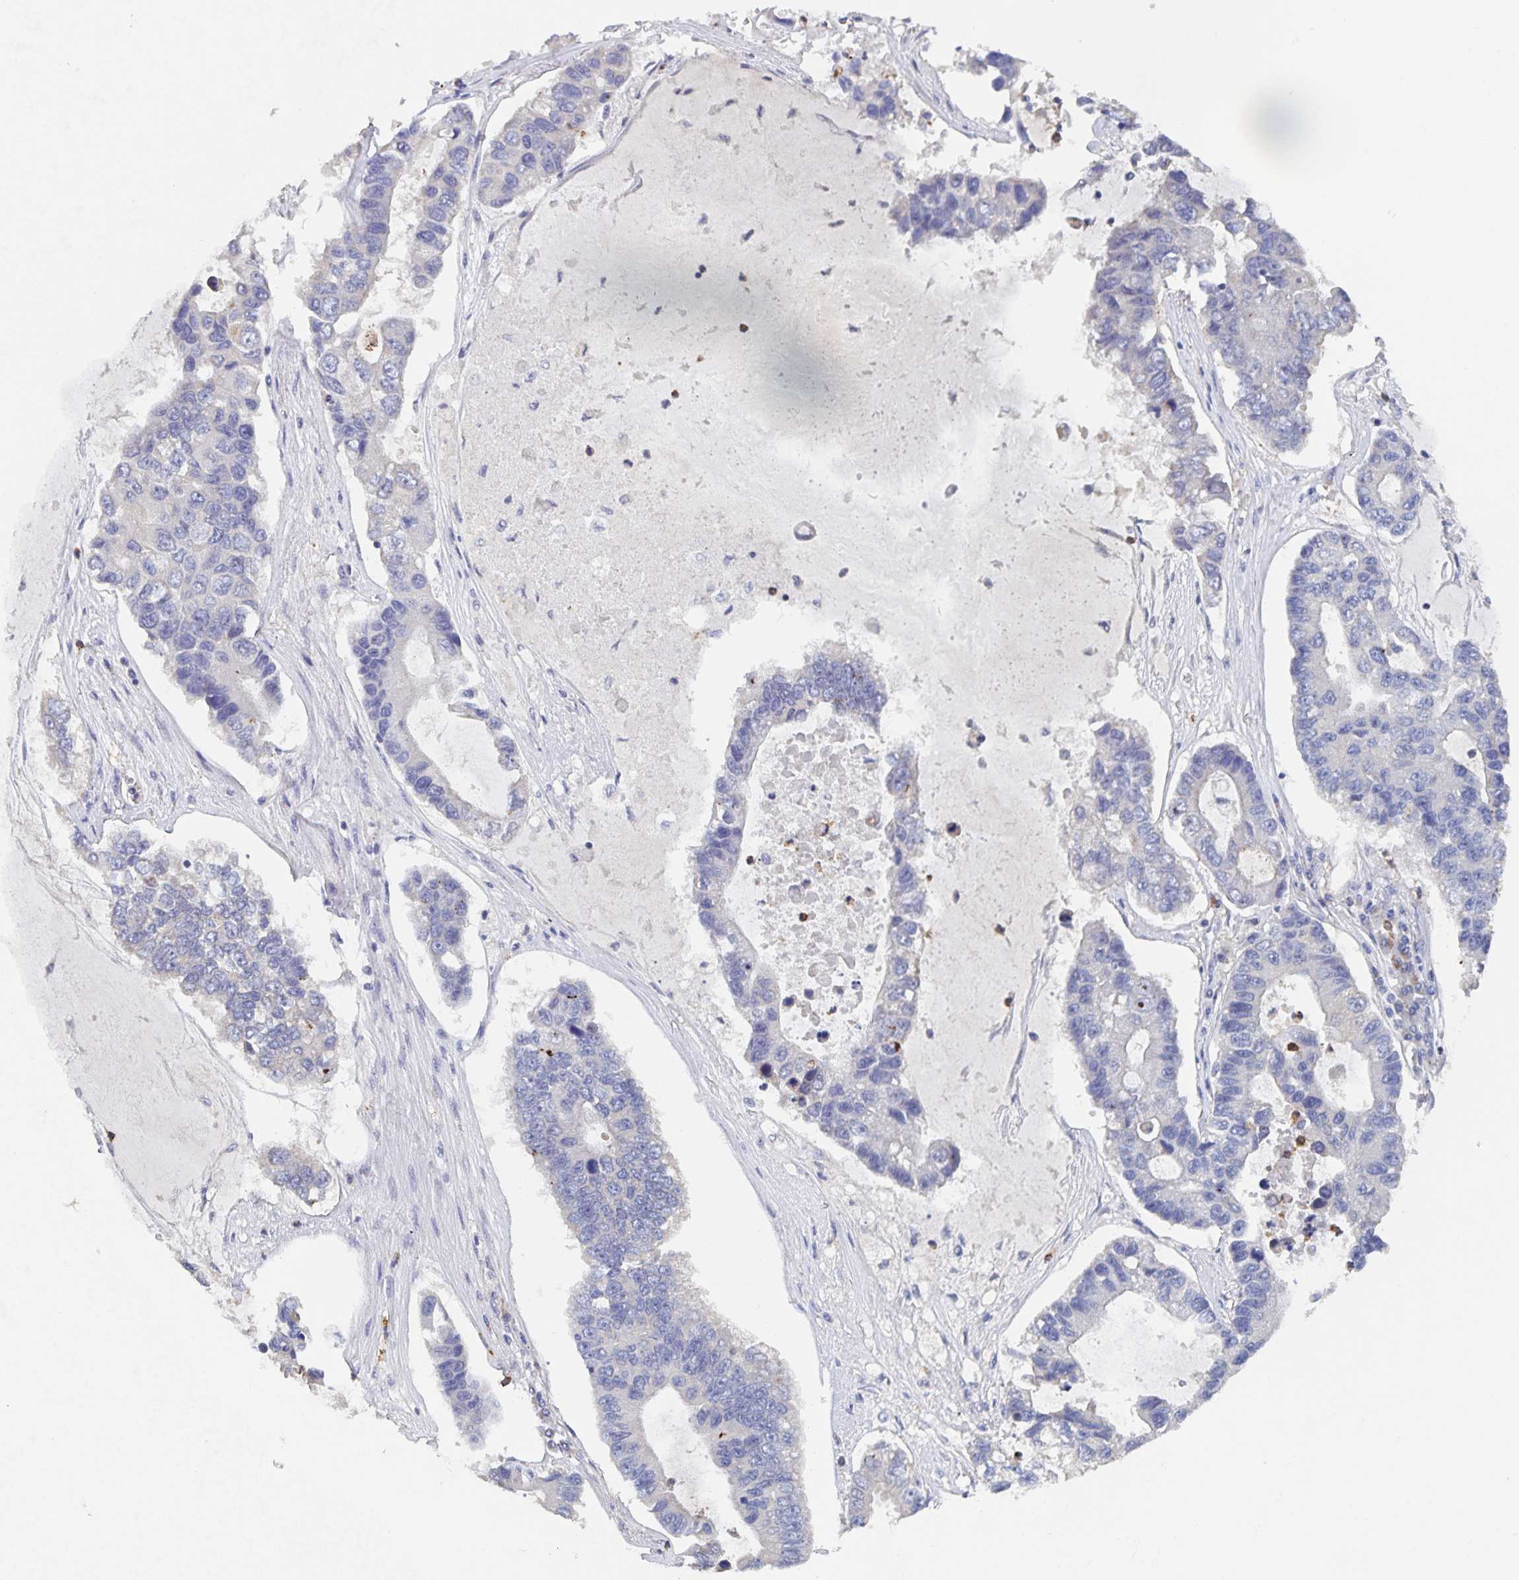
{"staining": {"intensity": "negative", "quantity": "none", "location": "none"}, "tissue": "lung cancer", "cell_type": "Tumor cells", "image_type": "cancer", "snomed": [{"axis": "morphology", "description": "Adenocarcinoma, NOS"}, {"axis": "topography", "description": "Bronchus"}, {"axis": "topography", "description": "Lung"}], "caption": "A histopathology image of human adenocarcinoma (lung) is negative for staining in tumor cells. The staining is performed using DAB brown chromogen with nuclei counter-stained in using hematoxylin.", "gene": "CDC42BPG", "patient": {"sex": "female", "age": 51}}